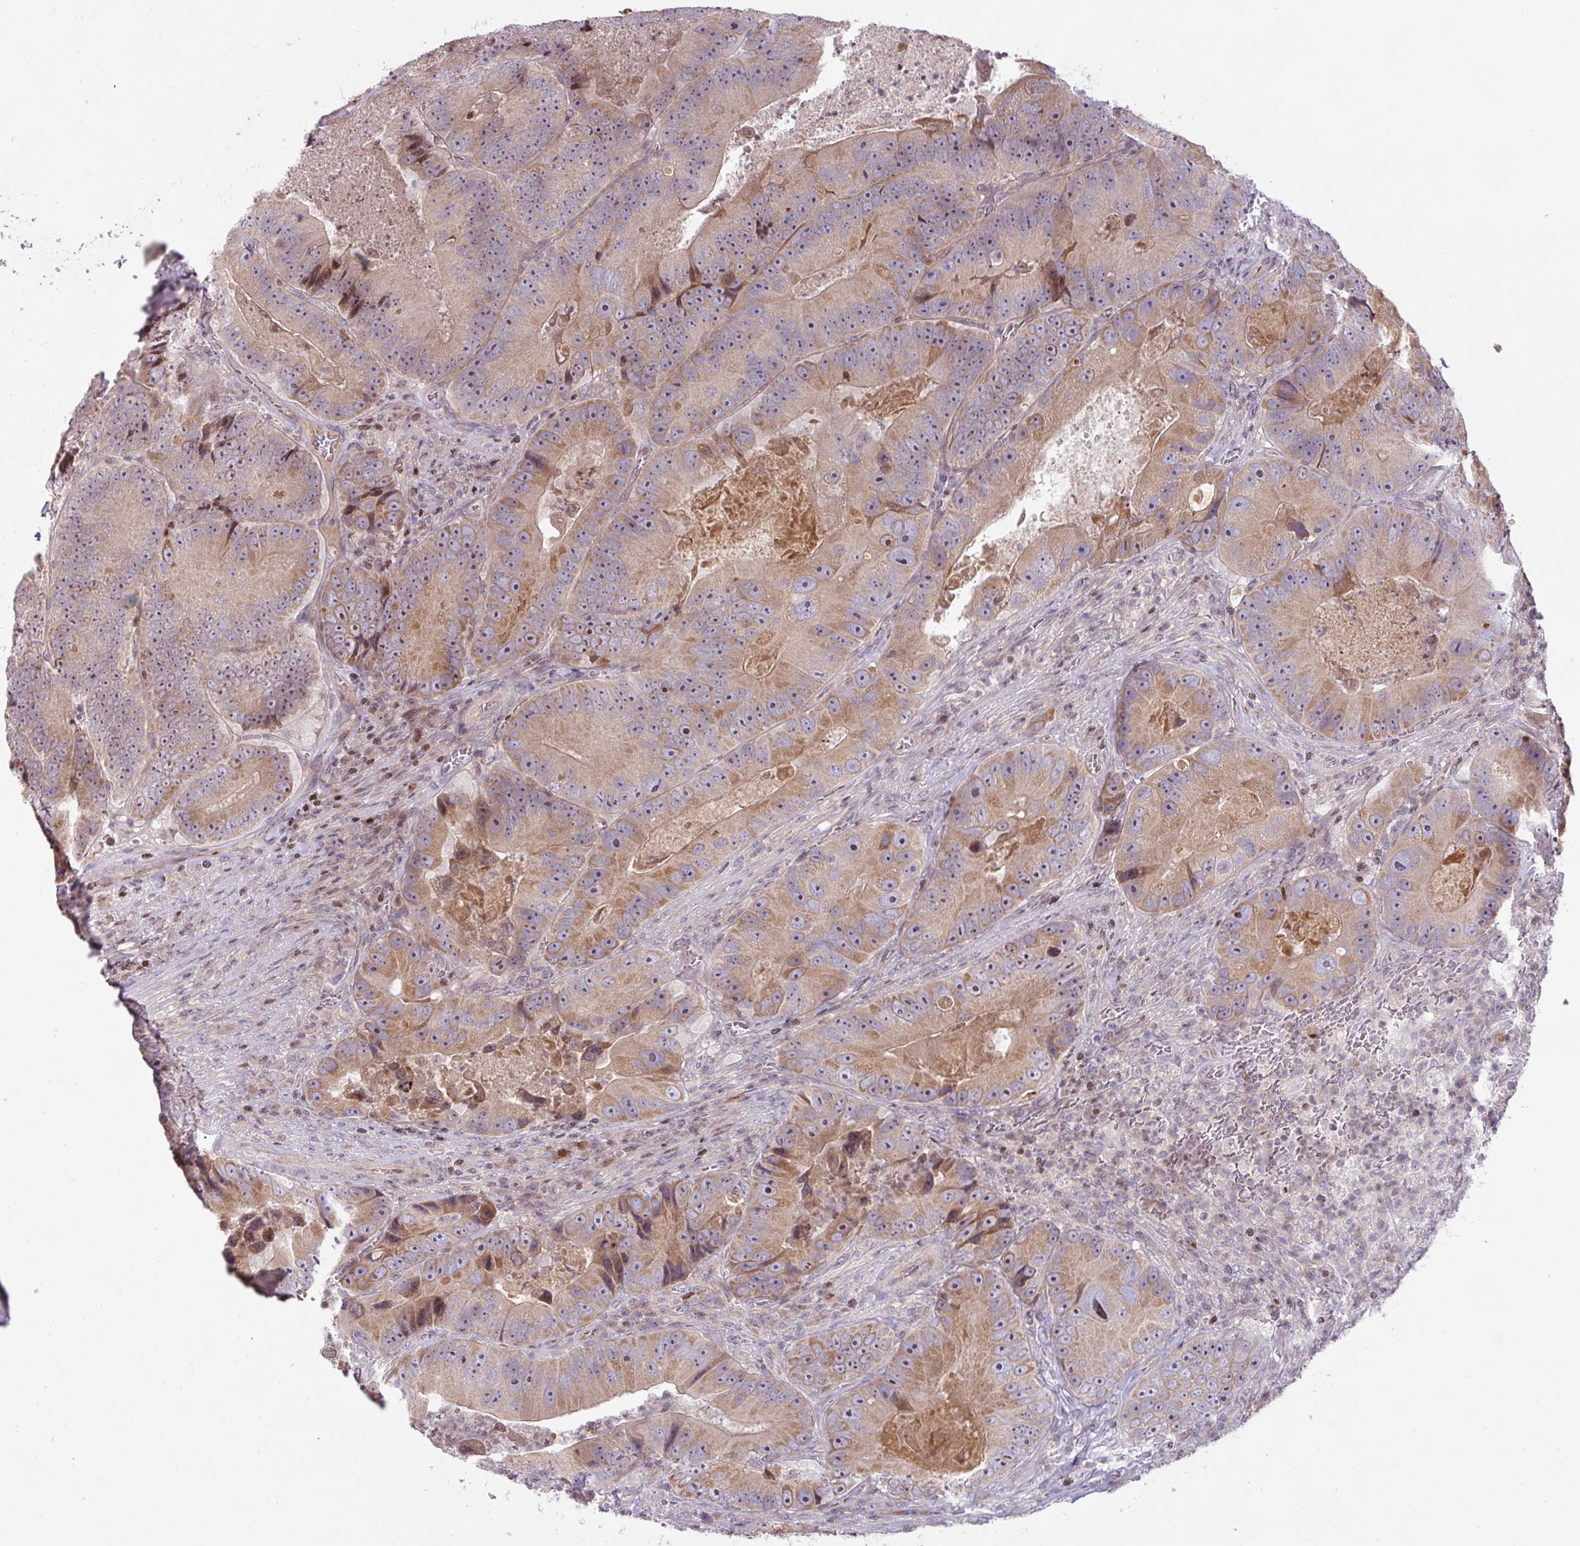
{"staining": {"intensity": "moderate", "quantity": ">75%", "location": "cytoplasmic/membranous"}, "tissue": "colorectal cancer", "cell_type": "Tumor cells", "image_type": "cancer", "snomed": [{"axis": "morphology", "description": "Adenocarcinoma, NOS"}, {"axis": "topography", "description": "Colon"}], "caption": "Protein expression analysis of colorectal cancer shows moderate cytoplasmic/membranous positivity in about >75% of tumor cells.", "gene": "ZNF394", "patient": {"sex": "female", "age": 86}}